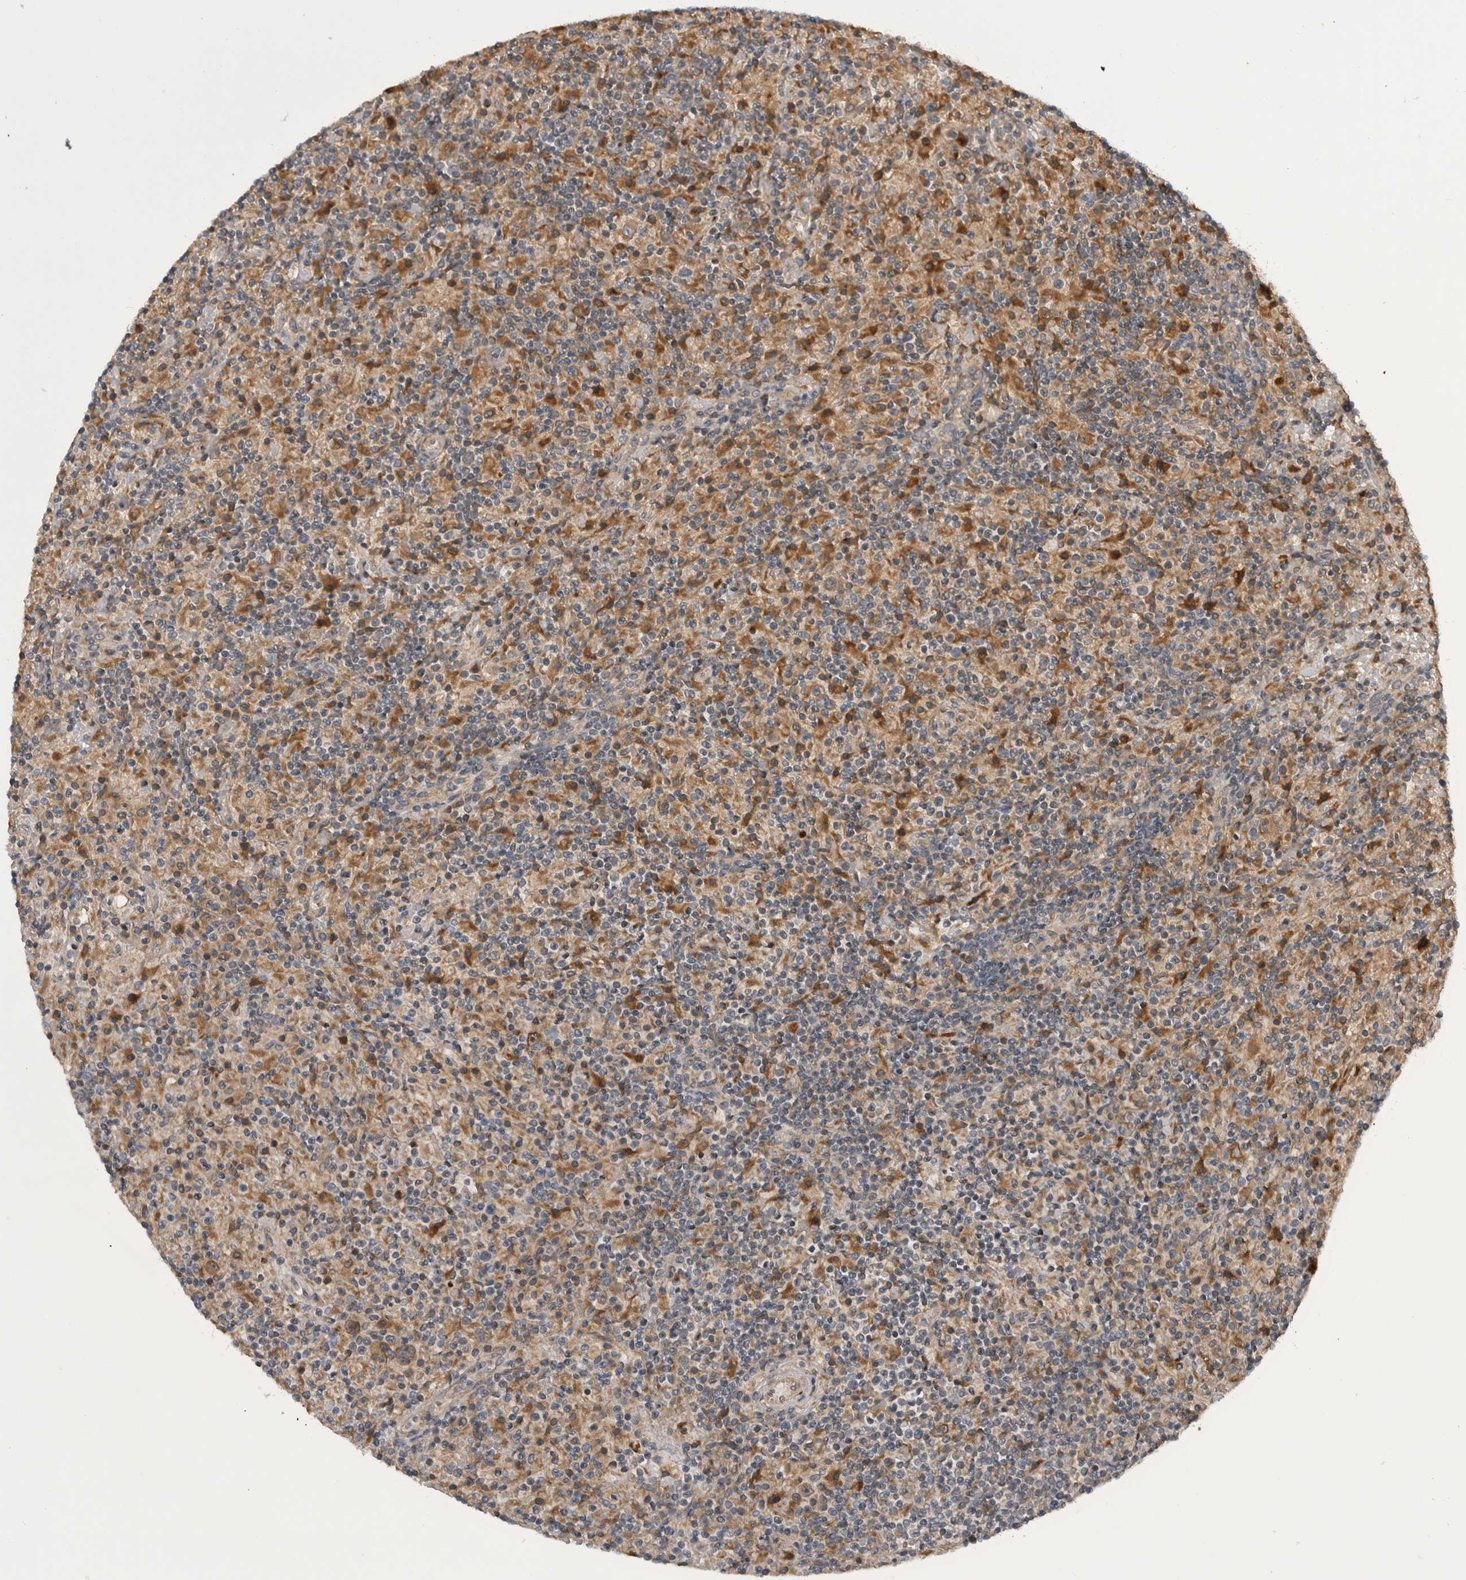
{"staining": {"intensity": "moderate", "quantity": ">75%", "location": "cytoplasmic/membranous"}, "tissue": "lymphoma", "cell_type": "Tumor cells", "image_type": "cancer", "snomed": [{"axis": "morphology", "description": "Hodgkin's disease, NOS"}, {"axis": "topography", "description": "Lymph node"}], "caption": "Protein staining of Hodgkin's disease tissue shows moderate cytoplasmic/membranous staining in approximately >75% of tumor cells.", "gene": "RAB3GAP2", "patient": {"sex": "male", "age": 70}}